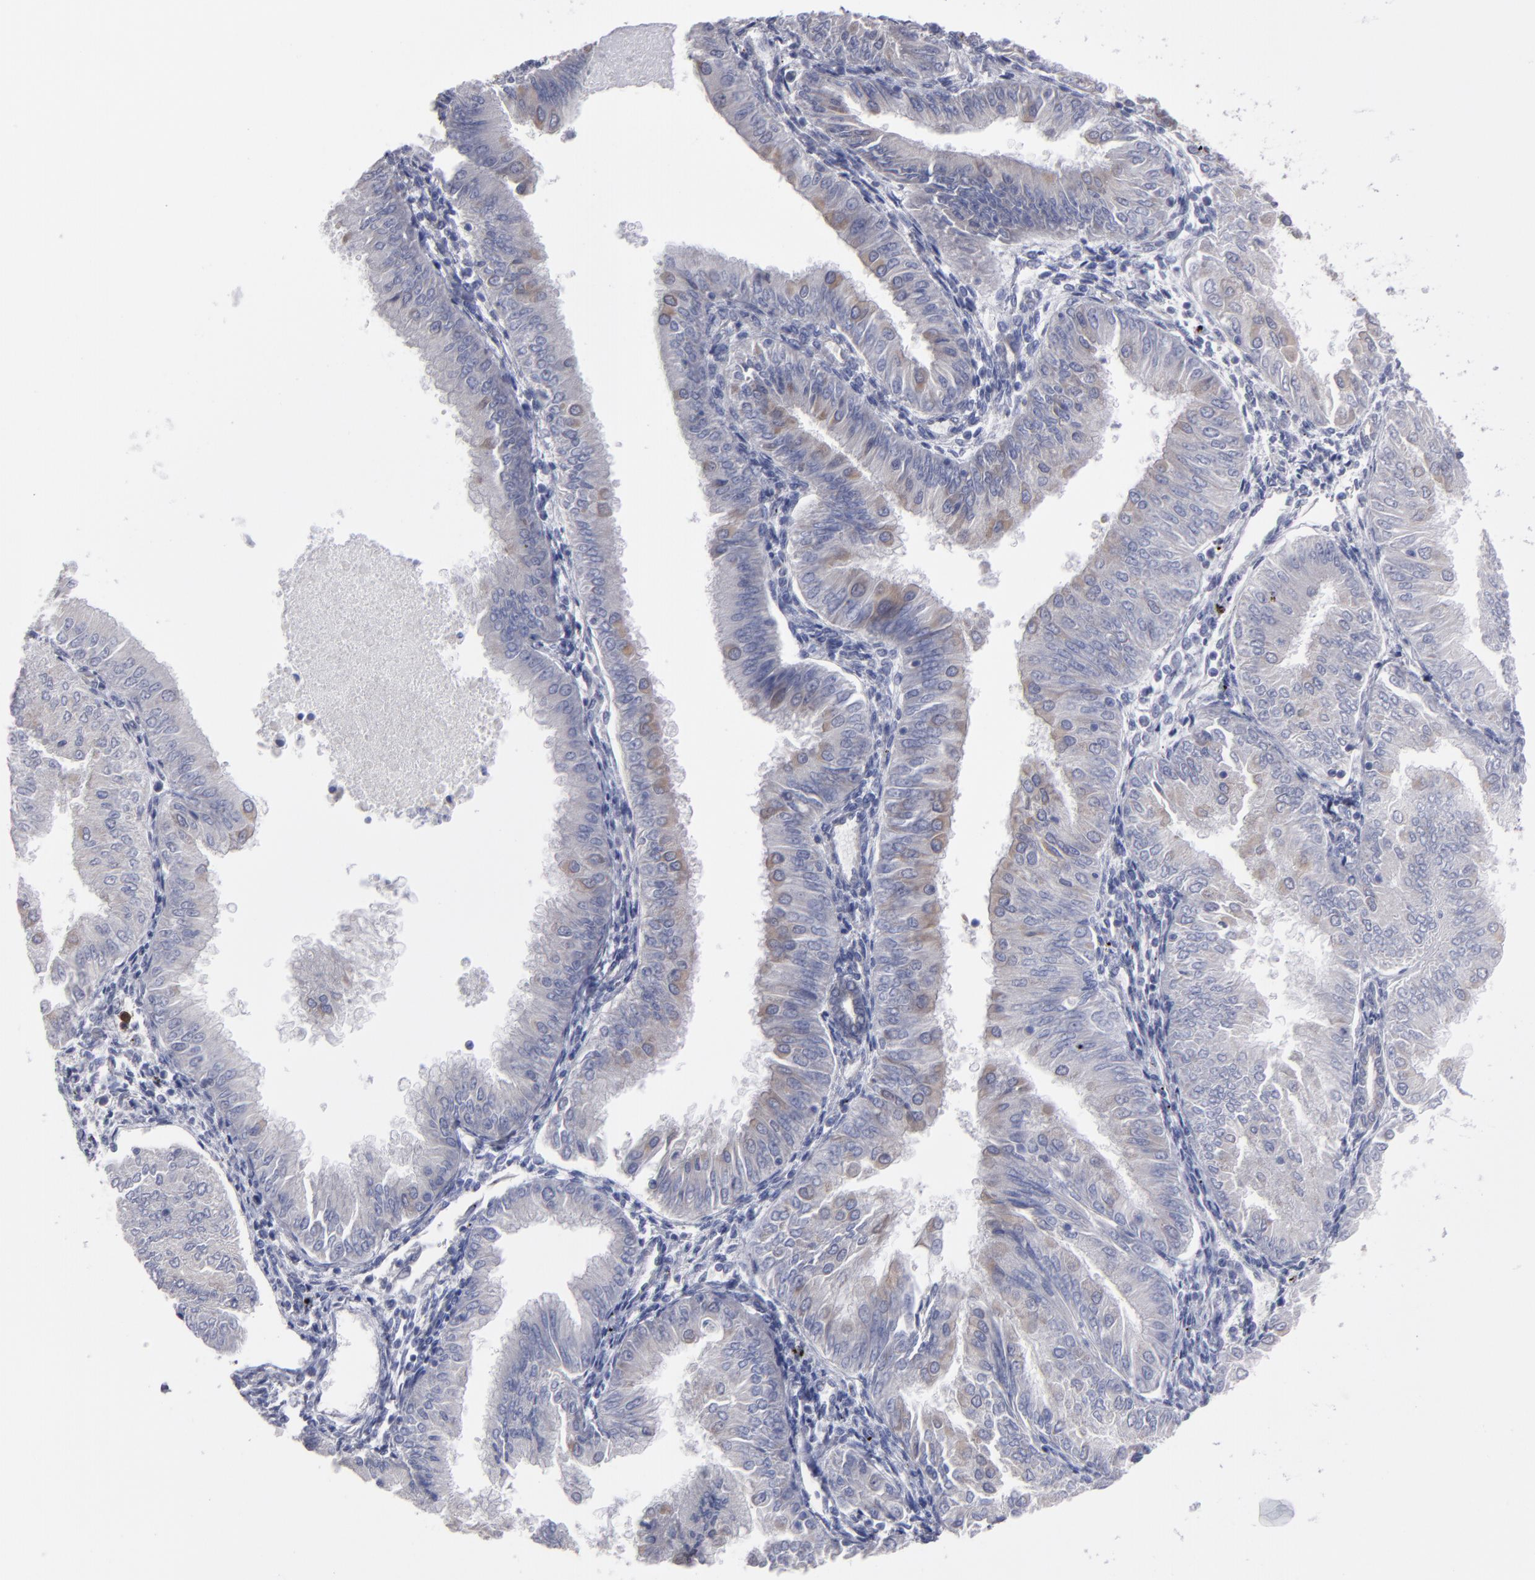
{"staining": {"intensity": "weak", "quantity": "<25%", "location": "cytoplasmic/membranous"}, "tissue": "endometrial cancer", "cell_type": "Tumor cells", "image_type": "cancer", "snomed": [{"axis": "morphology", "description": "Adenocarcinoma, NOS"}, {"axis": "topography", "description": "Endometrium"}], "caption": "This is an IHC photomicrograph of human adenocarcinoma (endometrial). There is no positivity in tumor cells.", "gene": "SLMAP", "patient": {"sex": "female", "age": 53}}